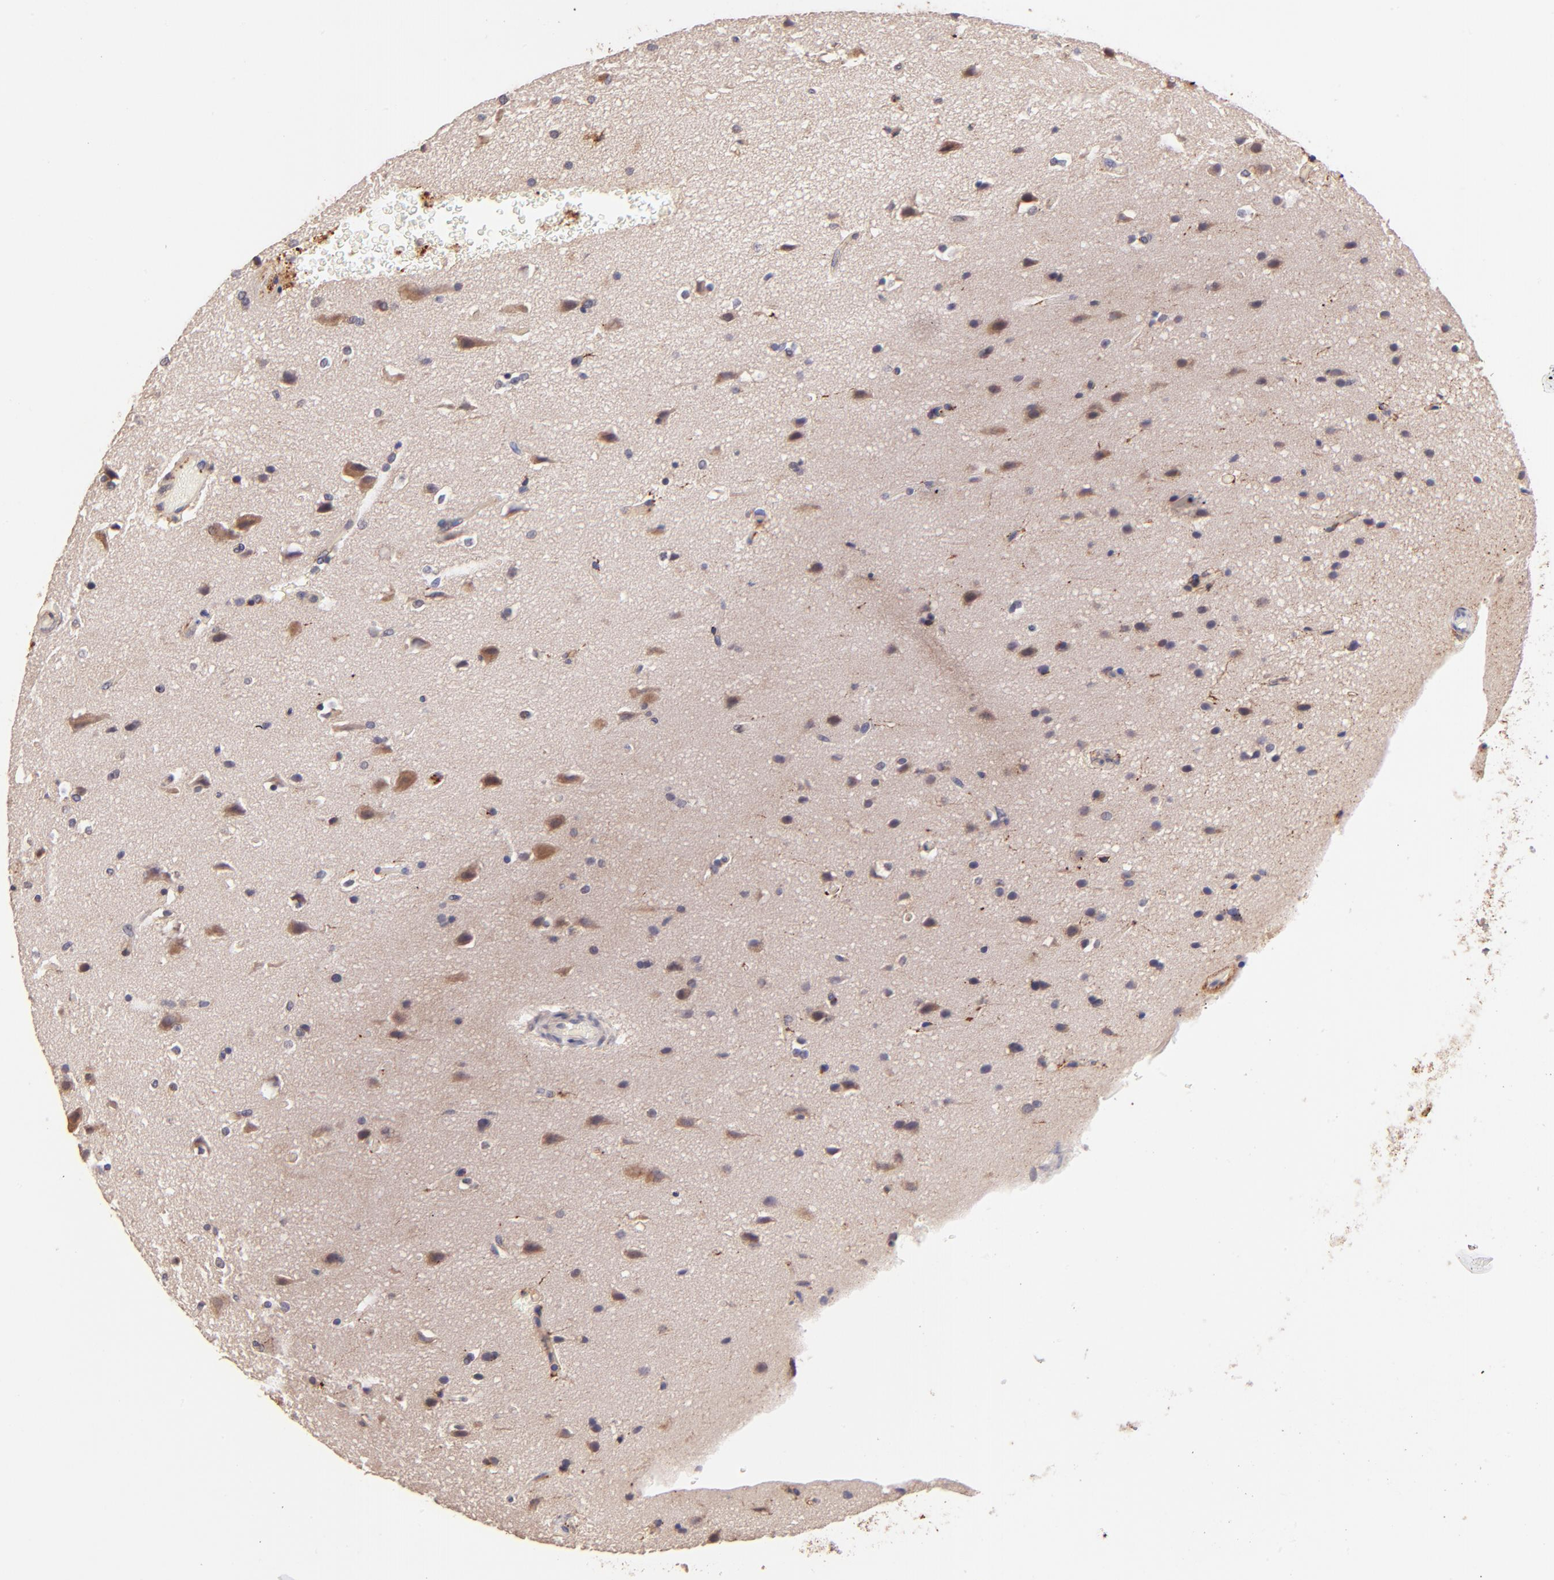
{"staining": {"intensity": "weak", "quantity": "<25%", "location": "cytoplasmic/membranous"}, "tissue": "glioma", "cell_type": "Tumor cells", "image_type": "cancer", "snomed": [{"axis": "morphology", "description": "Glioma, malignant, Low grade"}, {"axis": "topography", "description": "Cerebral cortex"}], "caption": "Tumor cells show no significant protein staining in glioma.", "gene": "SPARC", "patient": {"sex": "female", "age": 47}}